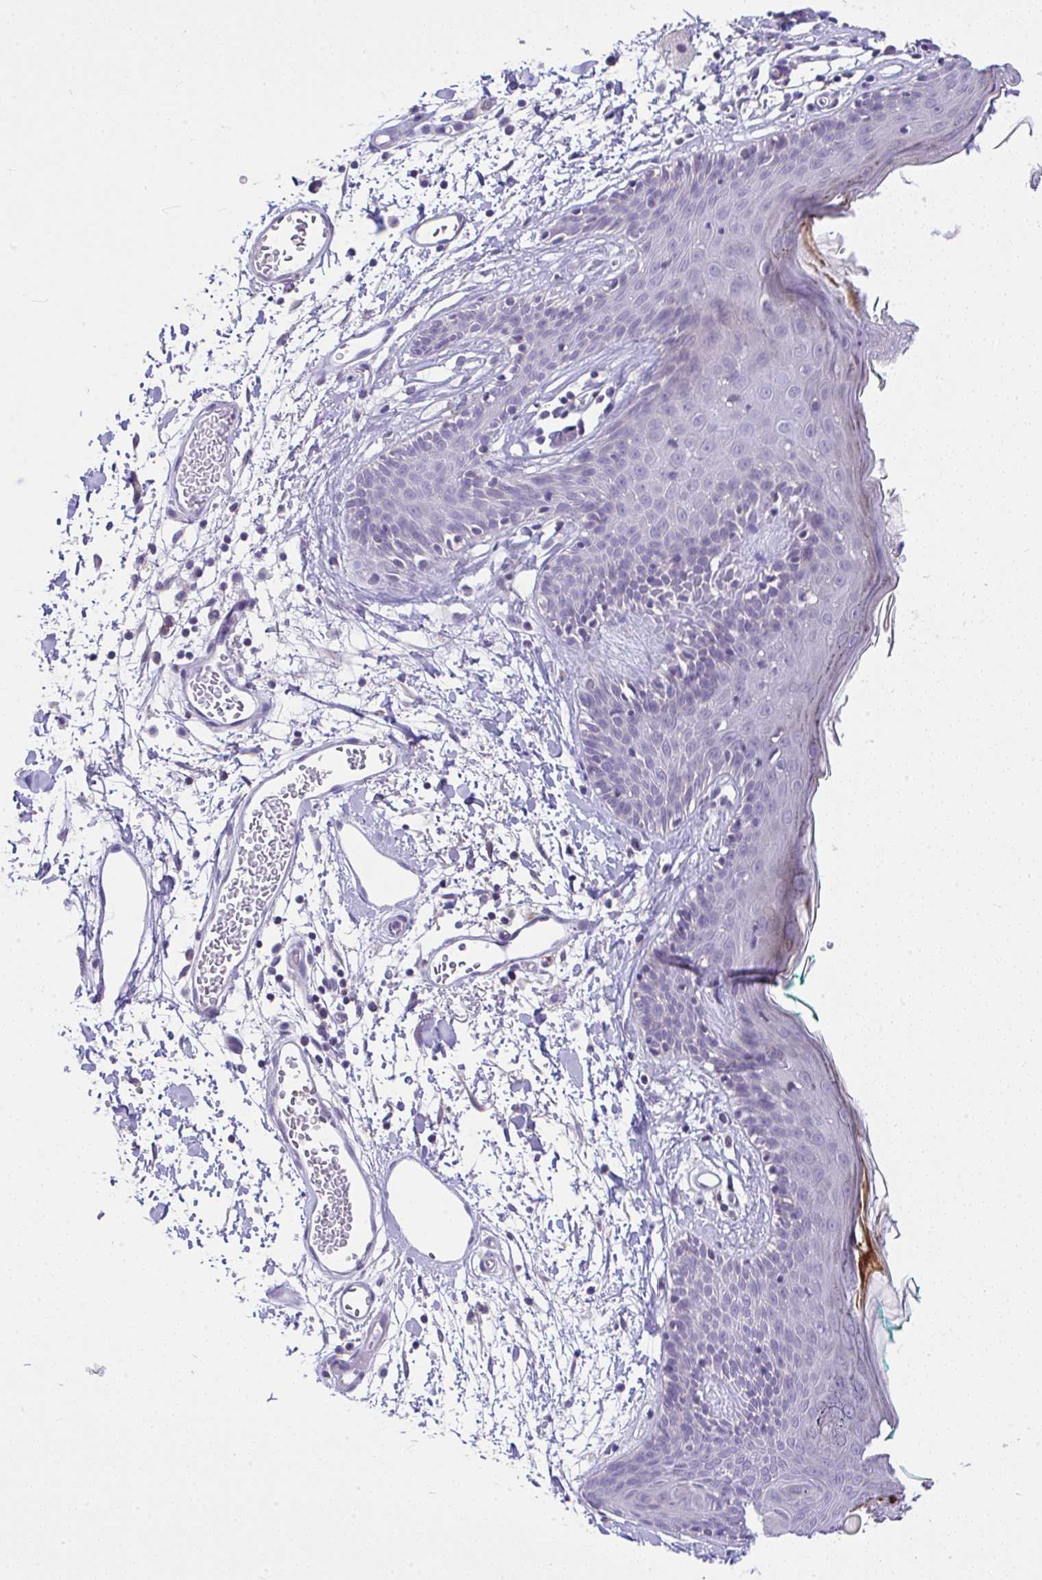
{"staining": {"intensity": "negative", "quantity": "none", "location": "none"}, "tissue": "skin", "cell_type": "Fibroblasts", "image_type": "normal", "snomed": [{"axis": "morphology", "description": "Normal tissue, NOS"}, {"axis": "topography", "description": "Skin"}], "caption": "High power microscopy micrograph of an immunohistochemistry (IHC) histopathology image of benign skin, revealing no significant expression in fibroblasts.", "gene": "CTU1", "patient": {"sex": "male", "age": 79}}